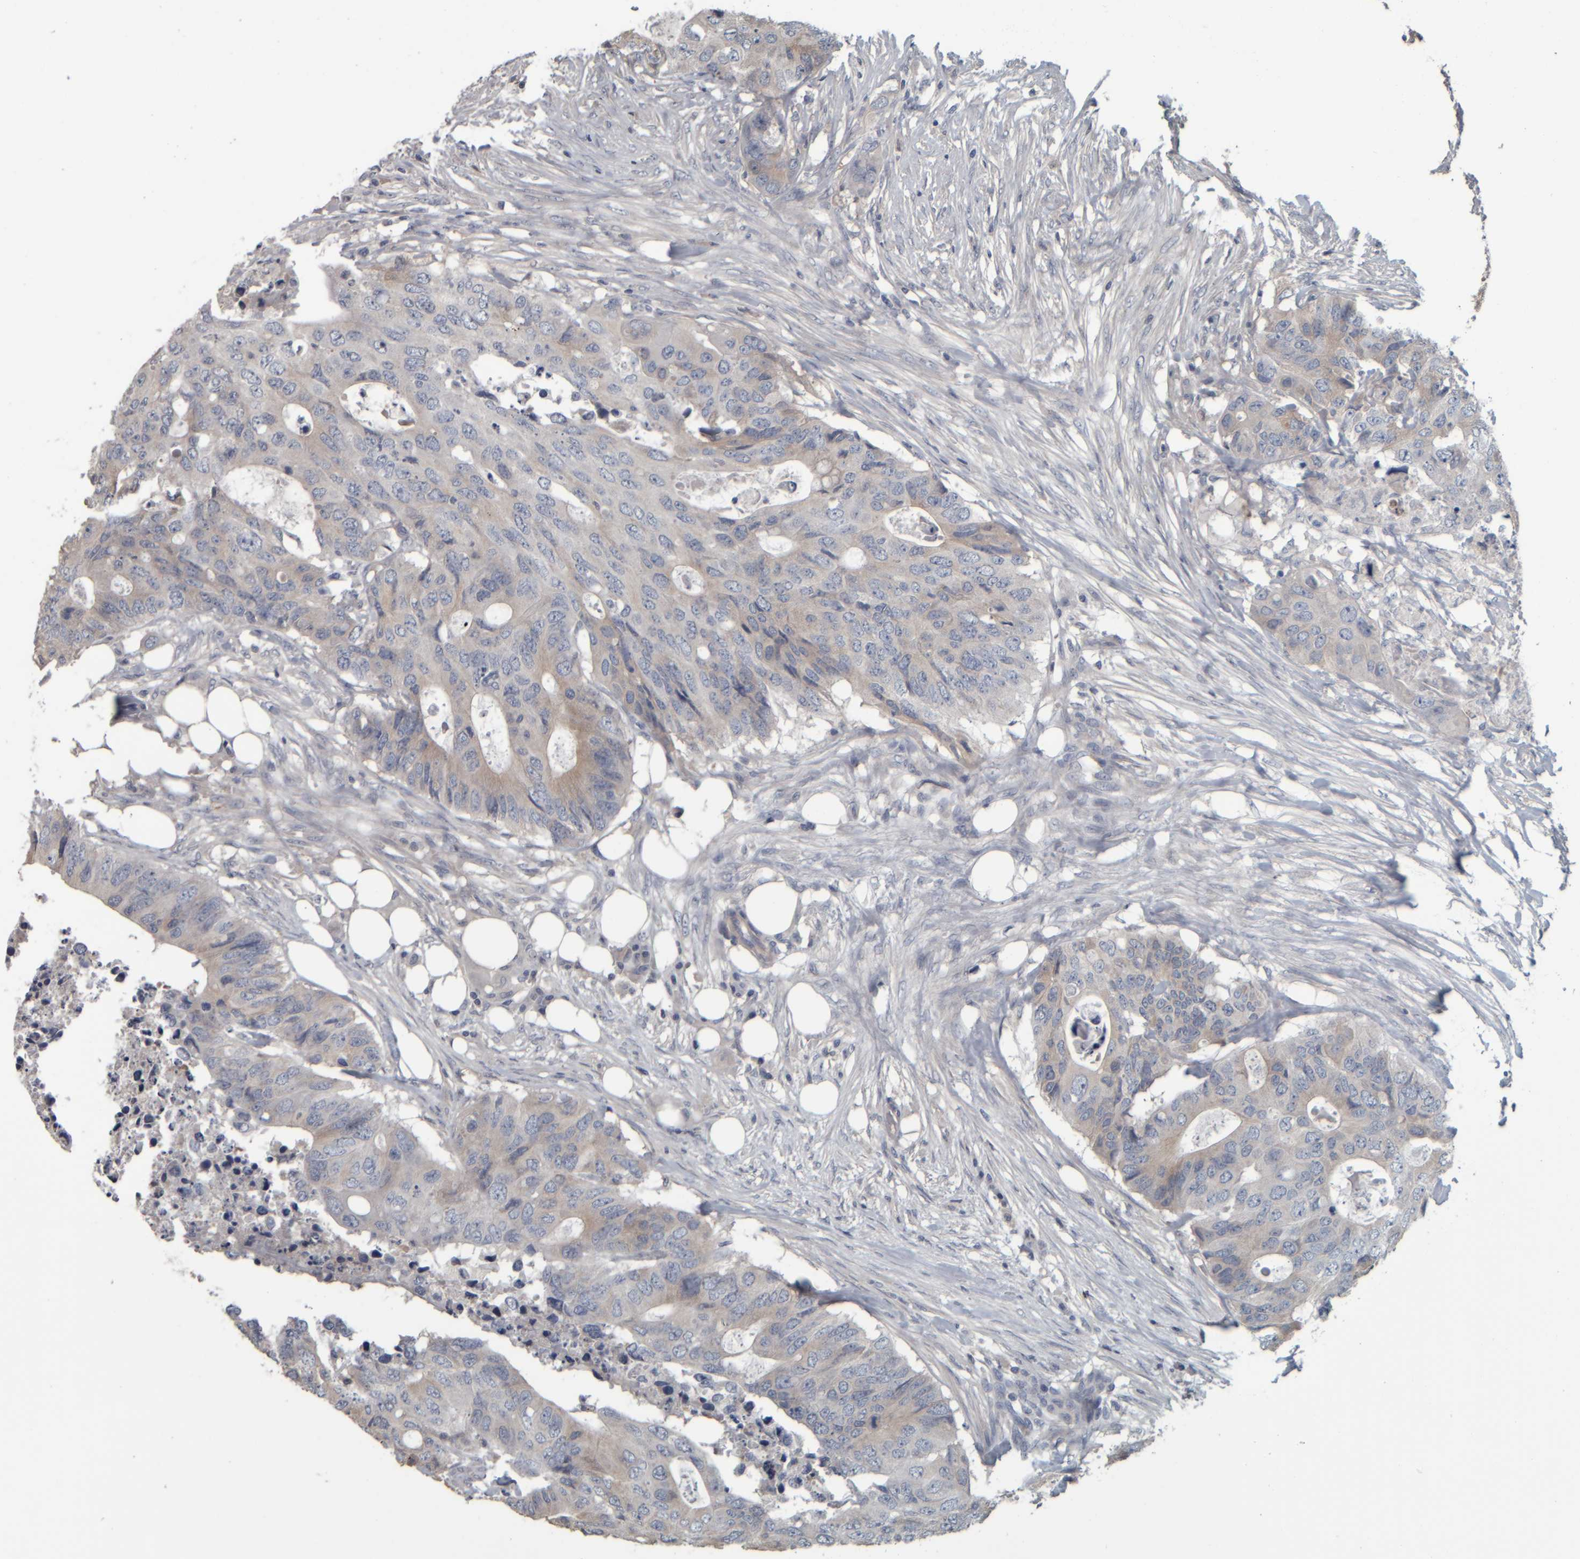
{"staining": {"intensity": "weak", "quantity": "25%-75%", "location": "cytoplasmic/membranous"}, "tissue": "colorectal cancer", "cell_type": "Tumor cells", "image_type": "cancer", "snomed": [{"axis": "morphology", "description": "Adenocarcinoma, NOS"}, {"axis": "topography", "description": "Colon"}], "caption": "Immunohistochemistry (IHC) of human colorectal adenocarcinoma exhibits low levels of weak cytoplasmic/membranous positivity in approximately 25%-75% of tumor cells.", "gene": "CAVIN4", "patient": {"sex": "male", "age": 71}}